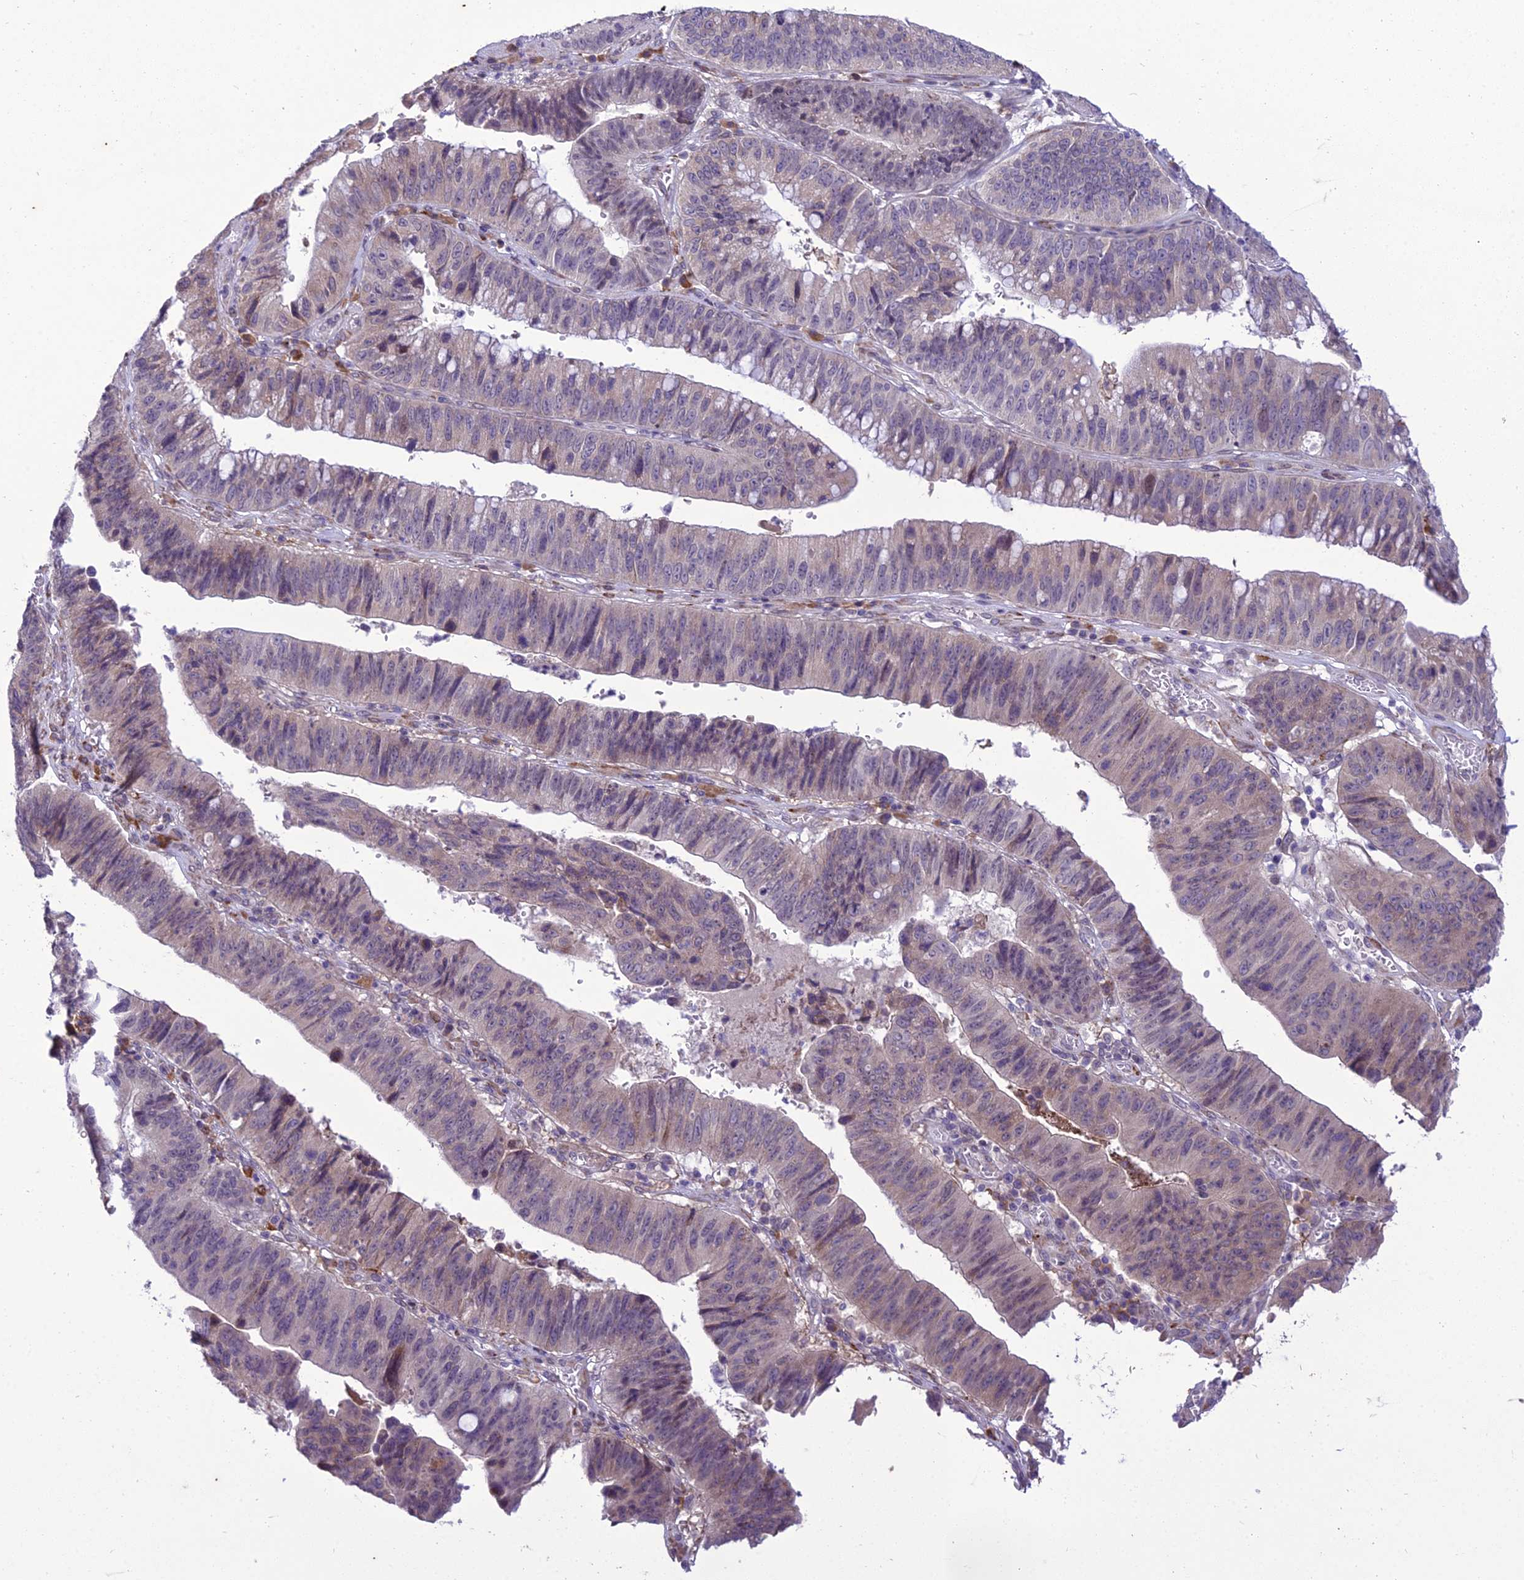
{"staining": {"intensity": "weak", "quantity": "25%-75%", "location": "cytoplasmic/membranous"}, "tissue": "stomach cancer", "cell_type": "Tumor cells", "image_type": "cancer", "snomed": [{"axis": "morphology", "description": "Adenocarcinoma, NOS"}, {"axis": "topography", "description": "Stomach"}], "caption": "This image exhibits IHC staining of human stomach cancer, with low weak cytoplasmic/membranous staining in approximately 25%-75% of tumor cells.", "gene": "NEURL2", "patient": {"sex": "male", "age": 59}}